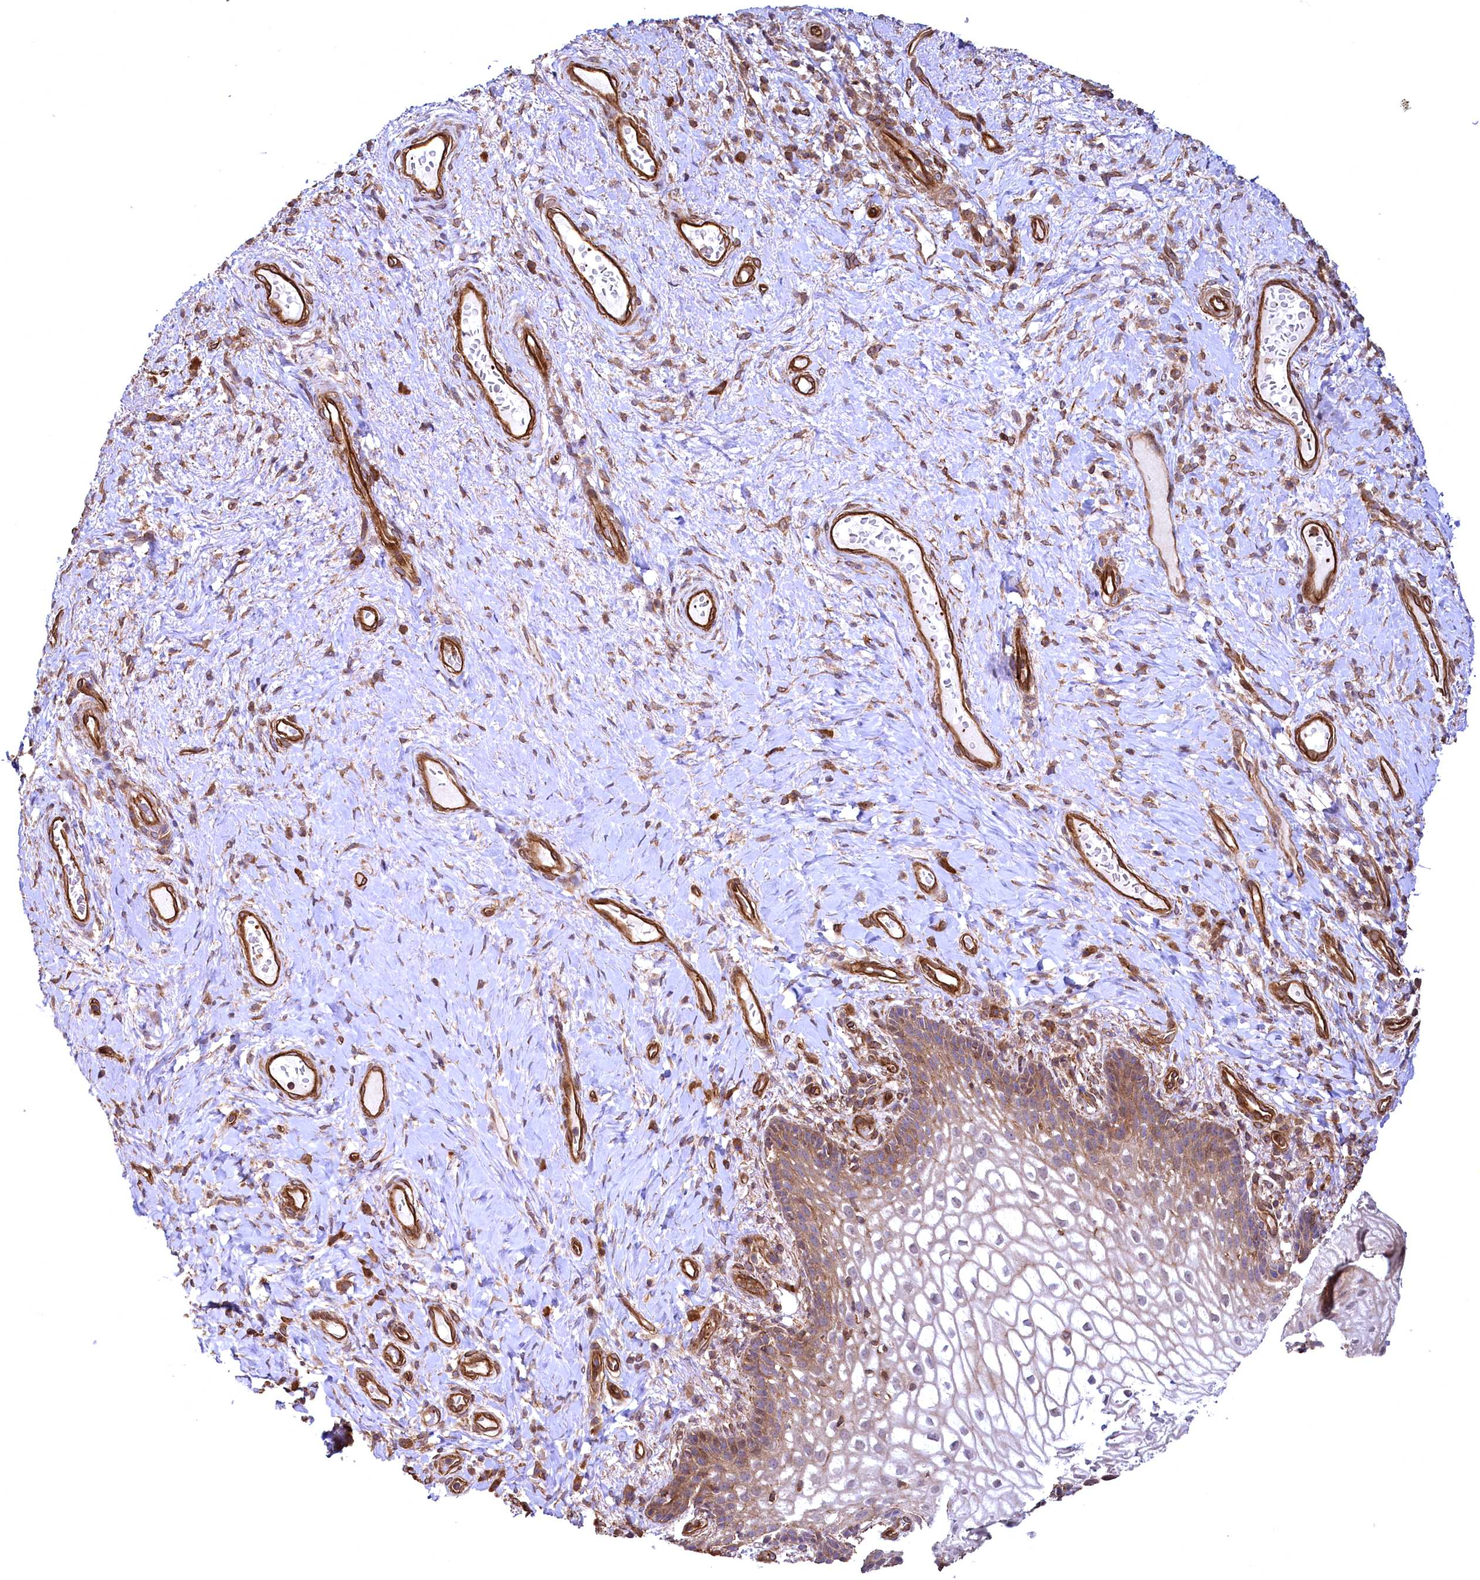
{"staining": {"intensity": "moderate", "quantity": "25%-75%", "location": "cytoplasmic/membranous"}, "tissue": "vagina", "cell_type": "Squamous epithelial cells", "image_type": "normal", "snomed": [{"axis": "morphology", "description": "Normal tissue, NOS"}, {"axis": "topography", "description": "Vagina"}], "caption": "Immunohistochemical staining of benign vagina demonstrates medium levels of moderate cytoplasmic/membranous positivity in about 25%-75% of squamous epithelial cells.", "gene": "SVIP", "patient": {"sex": "female", "age": 60}}